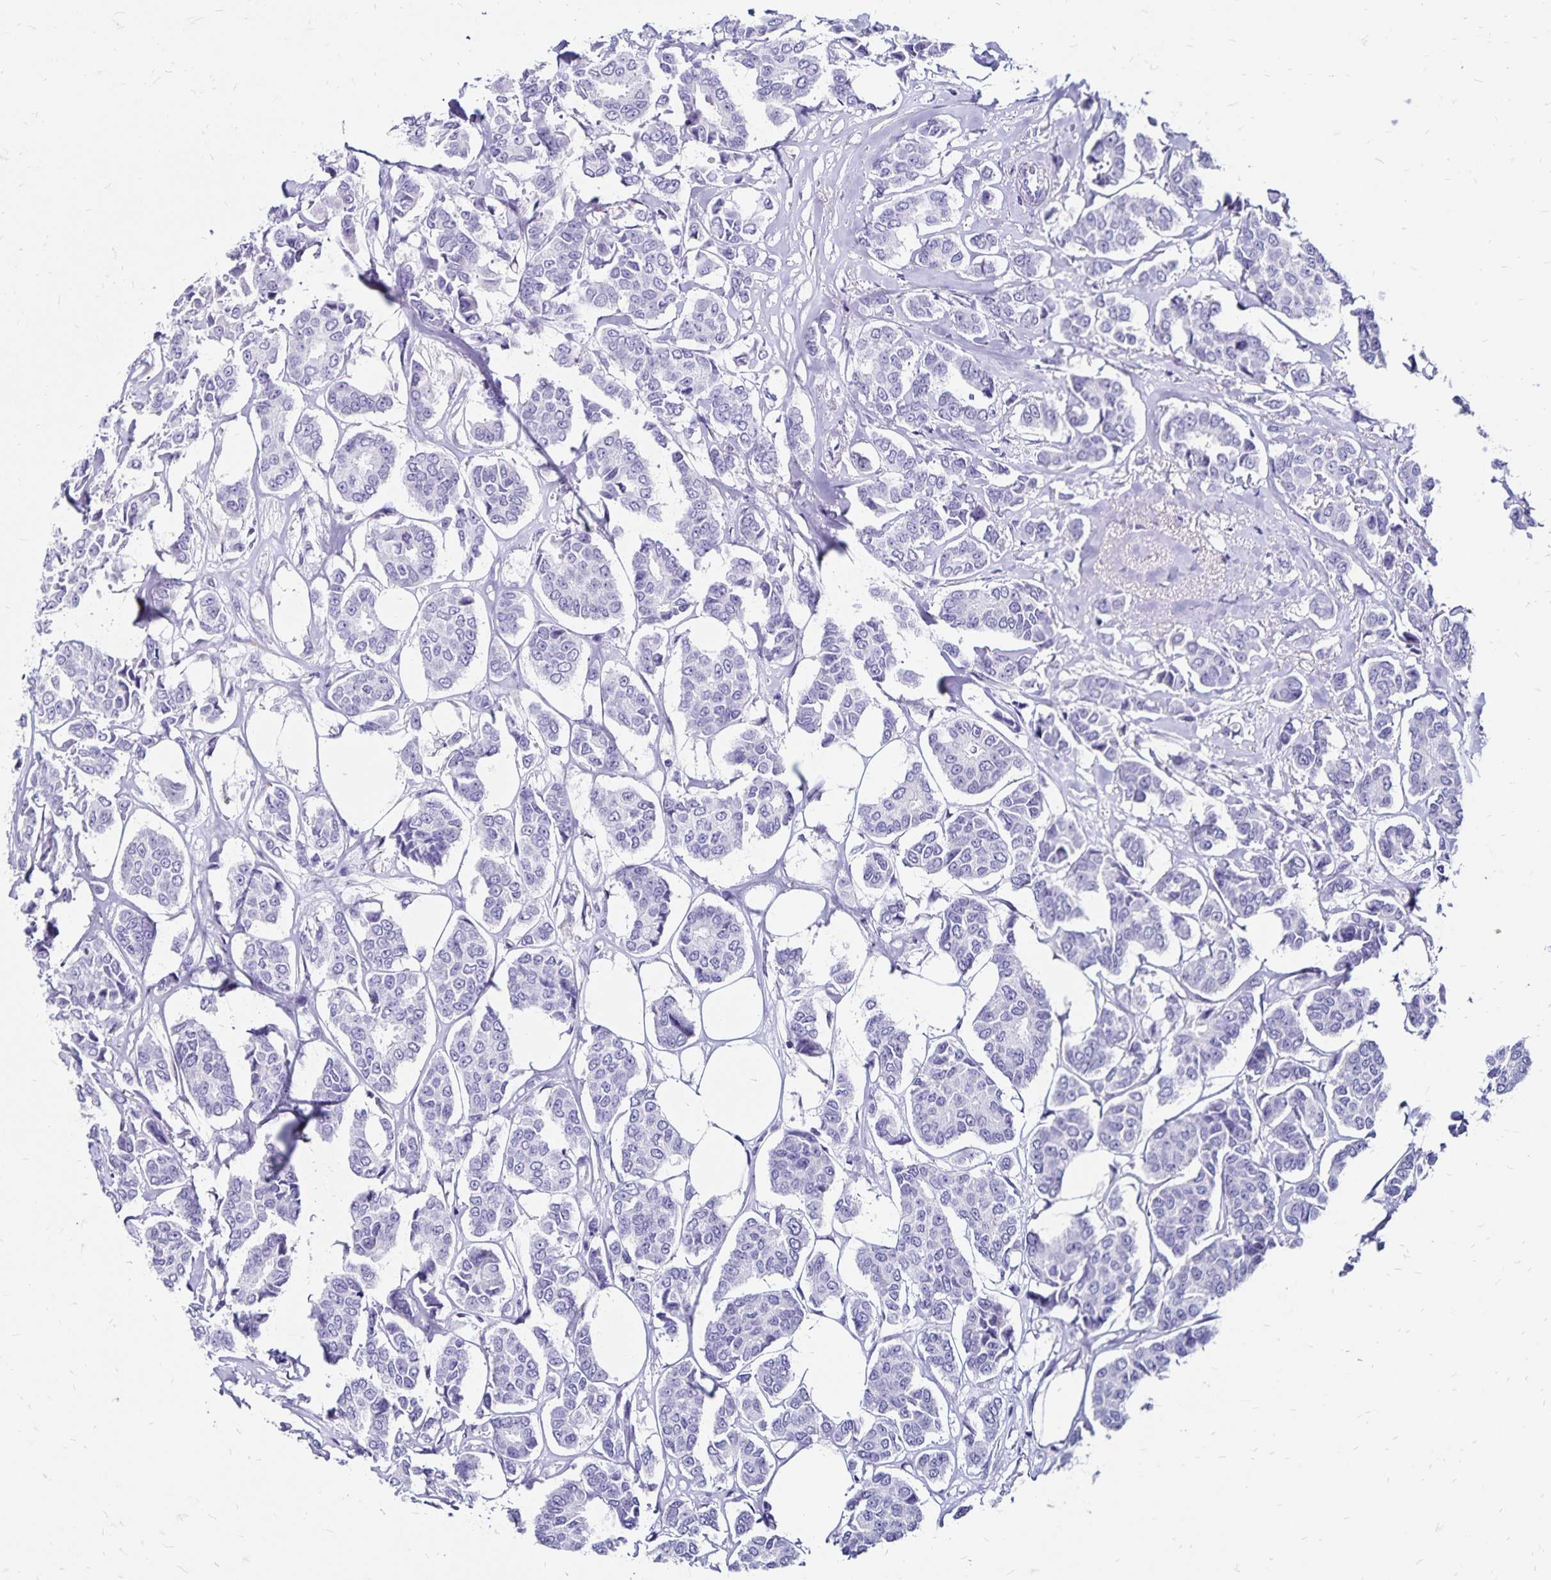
{"staining": {"intensity": "negative", "quantity": "none", "location": "none"}, "tissue": "breast cancer", "cell_type": "Tumor cells", "image_type": "cancer", "snomed": [{"axis": "morphology", "description": "Duct carcinoma"}, {"axis": "topography", "description": "Breast"}], "caption": "Immunohistochemical staining of human breast cancer (invasive ductal carcinoma) exhibits no significant expression in tumor cells.", "gene": "IKZF1", "patient": {"sex": "female", "age": 94}}